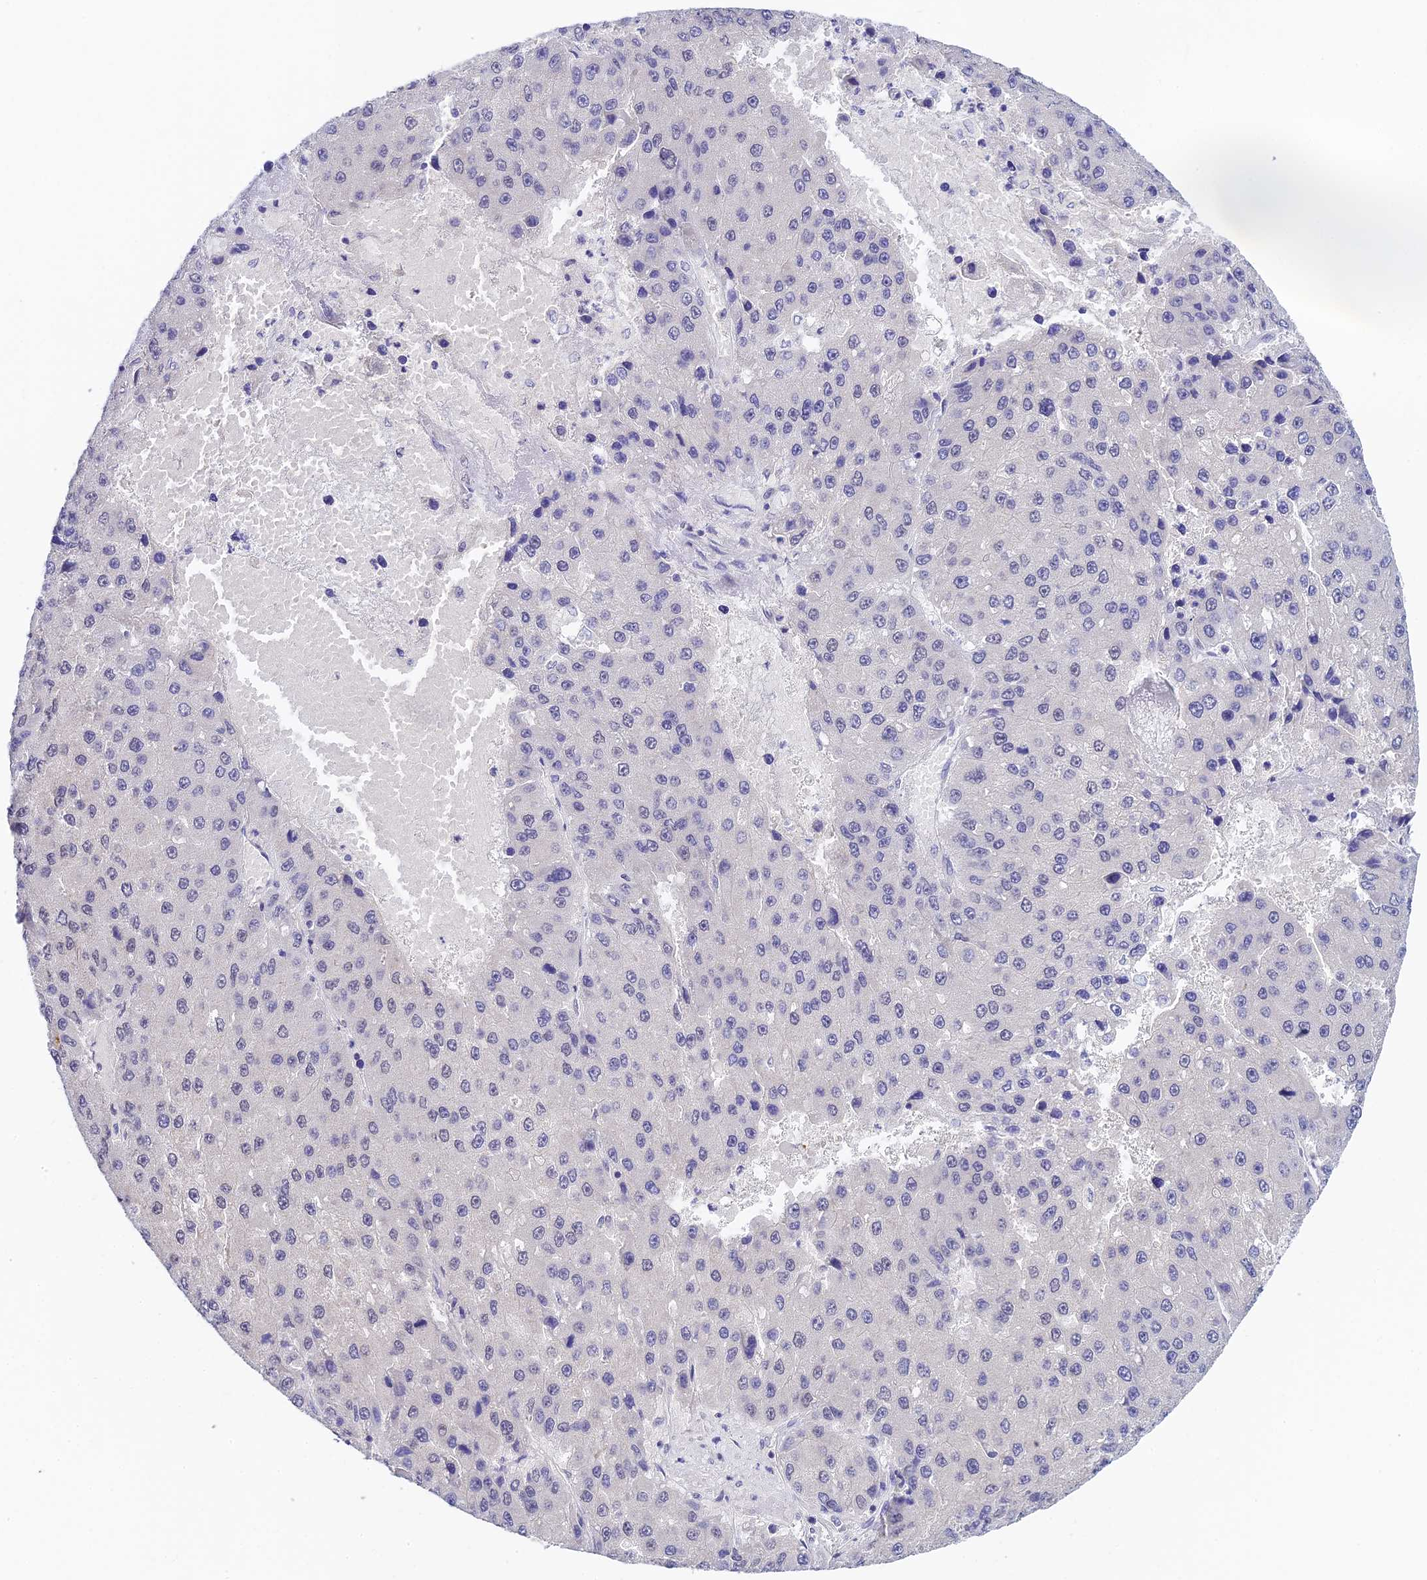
{"staining": {"intensity": "negative", "quantity": "none", "location": "none"}, "tissue": "liver cancer", "cell_type": "Tumor cells", "image_type": "cancer", "snomed": [{"axis": "morphology", "description": "Carcinoma, Hepatocellular, NOS"}, {"axis": "topography", "description": "Liver"}], "caption": "DAB immunohistochemical staining of liver cancer reveals no significant staining in tumor cells. (Brightfield microscopy of DAB (3,3'-diaminobenzidine) IHC at high magnification).", "gene": "HOXB1", "patient": {"sex": "female", "age": 73}}